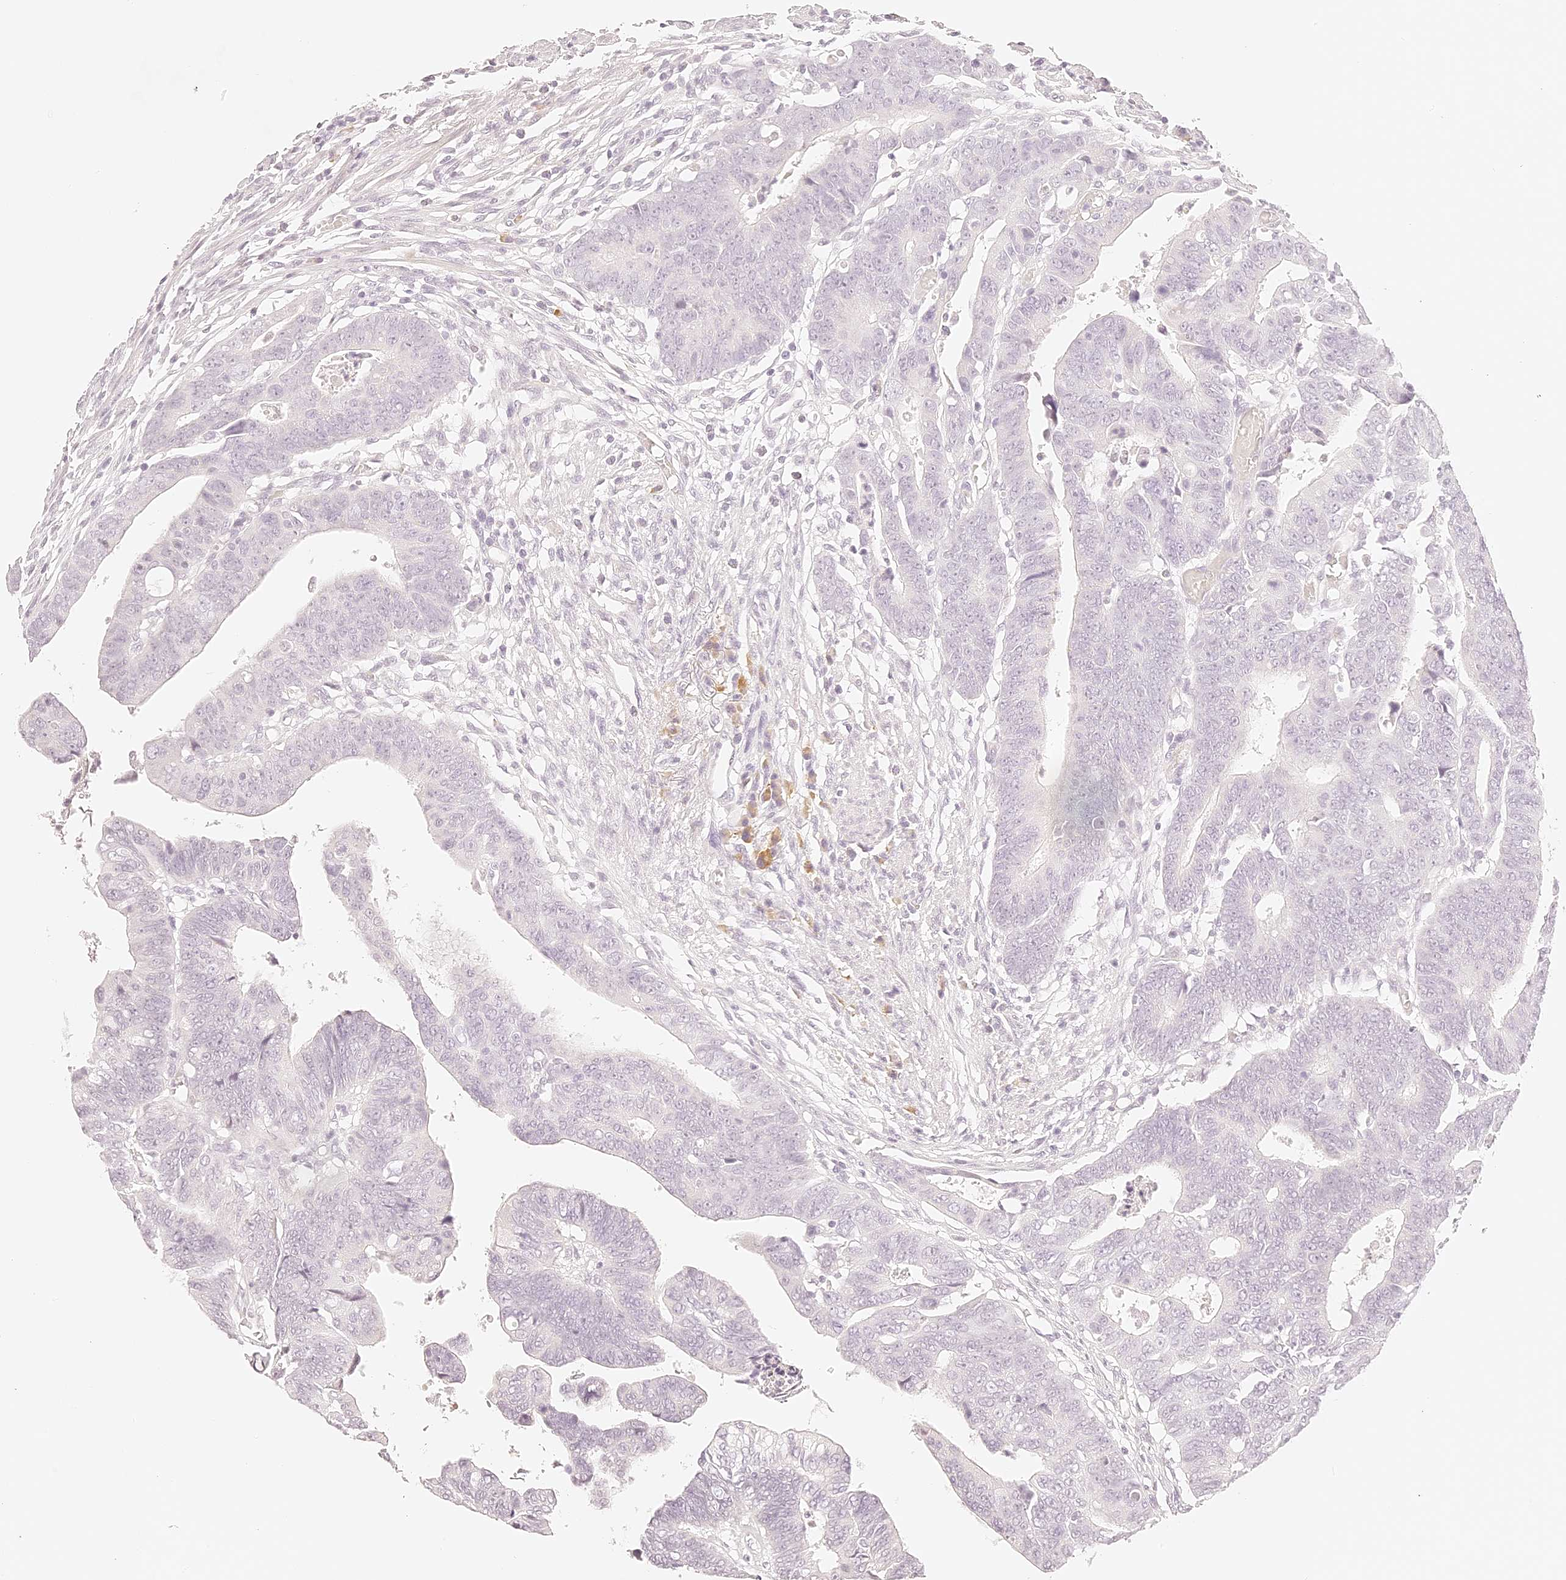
{"staining": {"intensity": "negative", "quantity": "none", "location": "none"}, "tissue": "colorectal cancer", "cell_type": "Tumor cells", "image_type": "cancer", "snomed": [{"axis": "morphology", "description": "Adenocarcinoma, NOS"}, {"axis": "topography", "description": "Rectum"}], "caption": "Tumor cells show no significant positivity in adenocarcinoma (colorectal). The staining is performed using DAB (3,3'-diaminobenzidine) brown chromogen with nuclei counter-stained in using hematoxylin.", "gene": "TRIM45", "patient": {"sex": "female", "age": 65}}